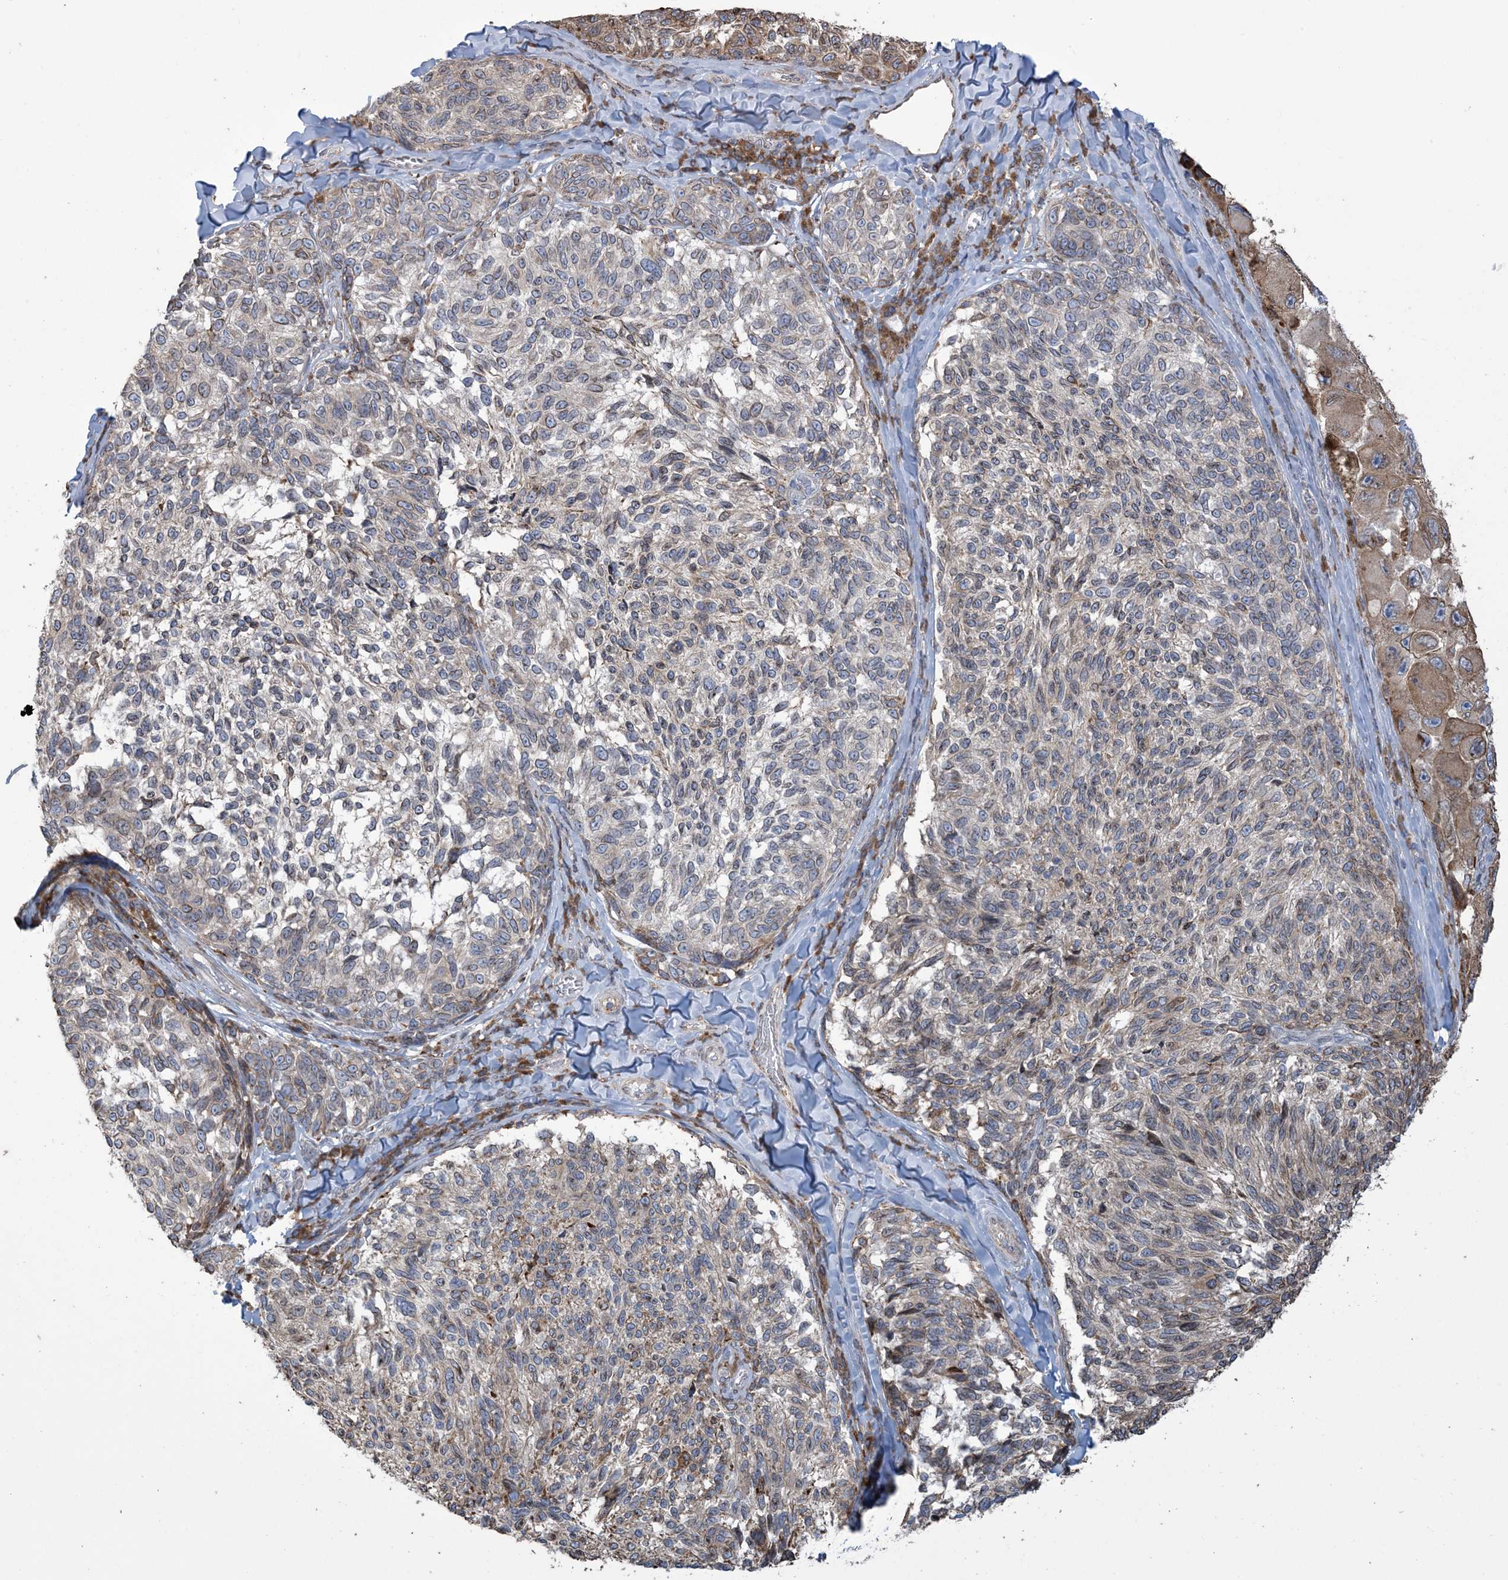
{"staining": {"intensity": "moderate", "quantity": "25%-75%", "location": "cytoplasmic/membranous"}, "tissue": "melanoma", "cell_type": "Tumor cells", "image_type": "cancer", "snomed": [{"axis": "morphology", "description": "Malignant melanoma, NOS"}, {"axis": "topography", "description": "Skin"}], "caption": "This image reveals immunohistochemistry (IHC) staining of human malignant melanoma, with medium moderate cytoplasmic/membranous staining in about 25%-75% of tumor cells.", "gene": "SHANK1", "patient": {"sex": "female", "age": 73}}